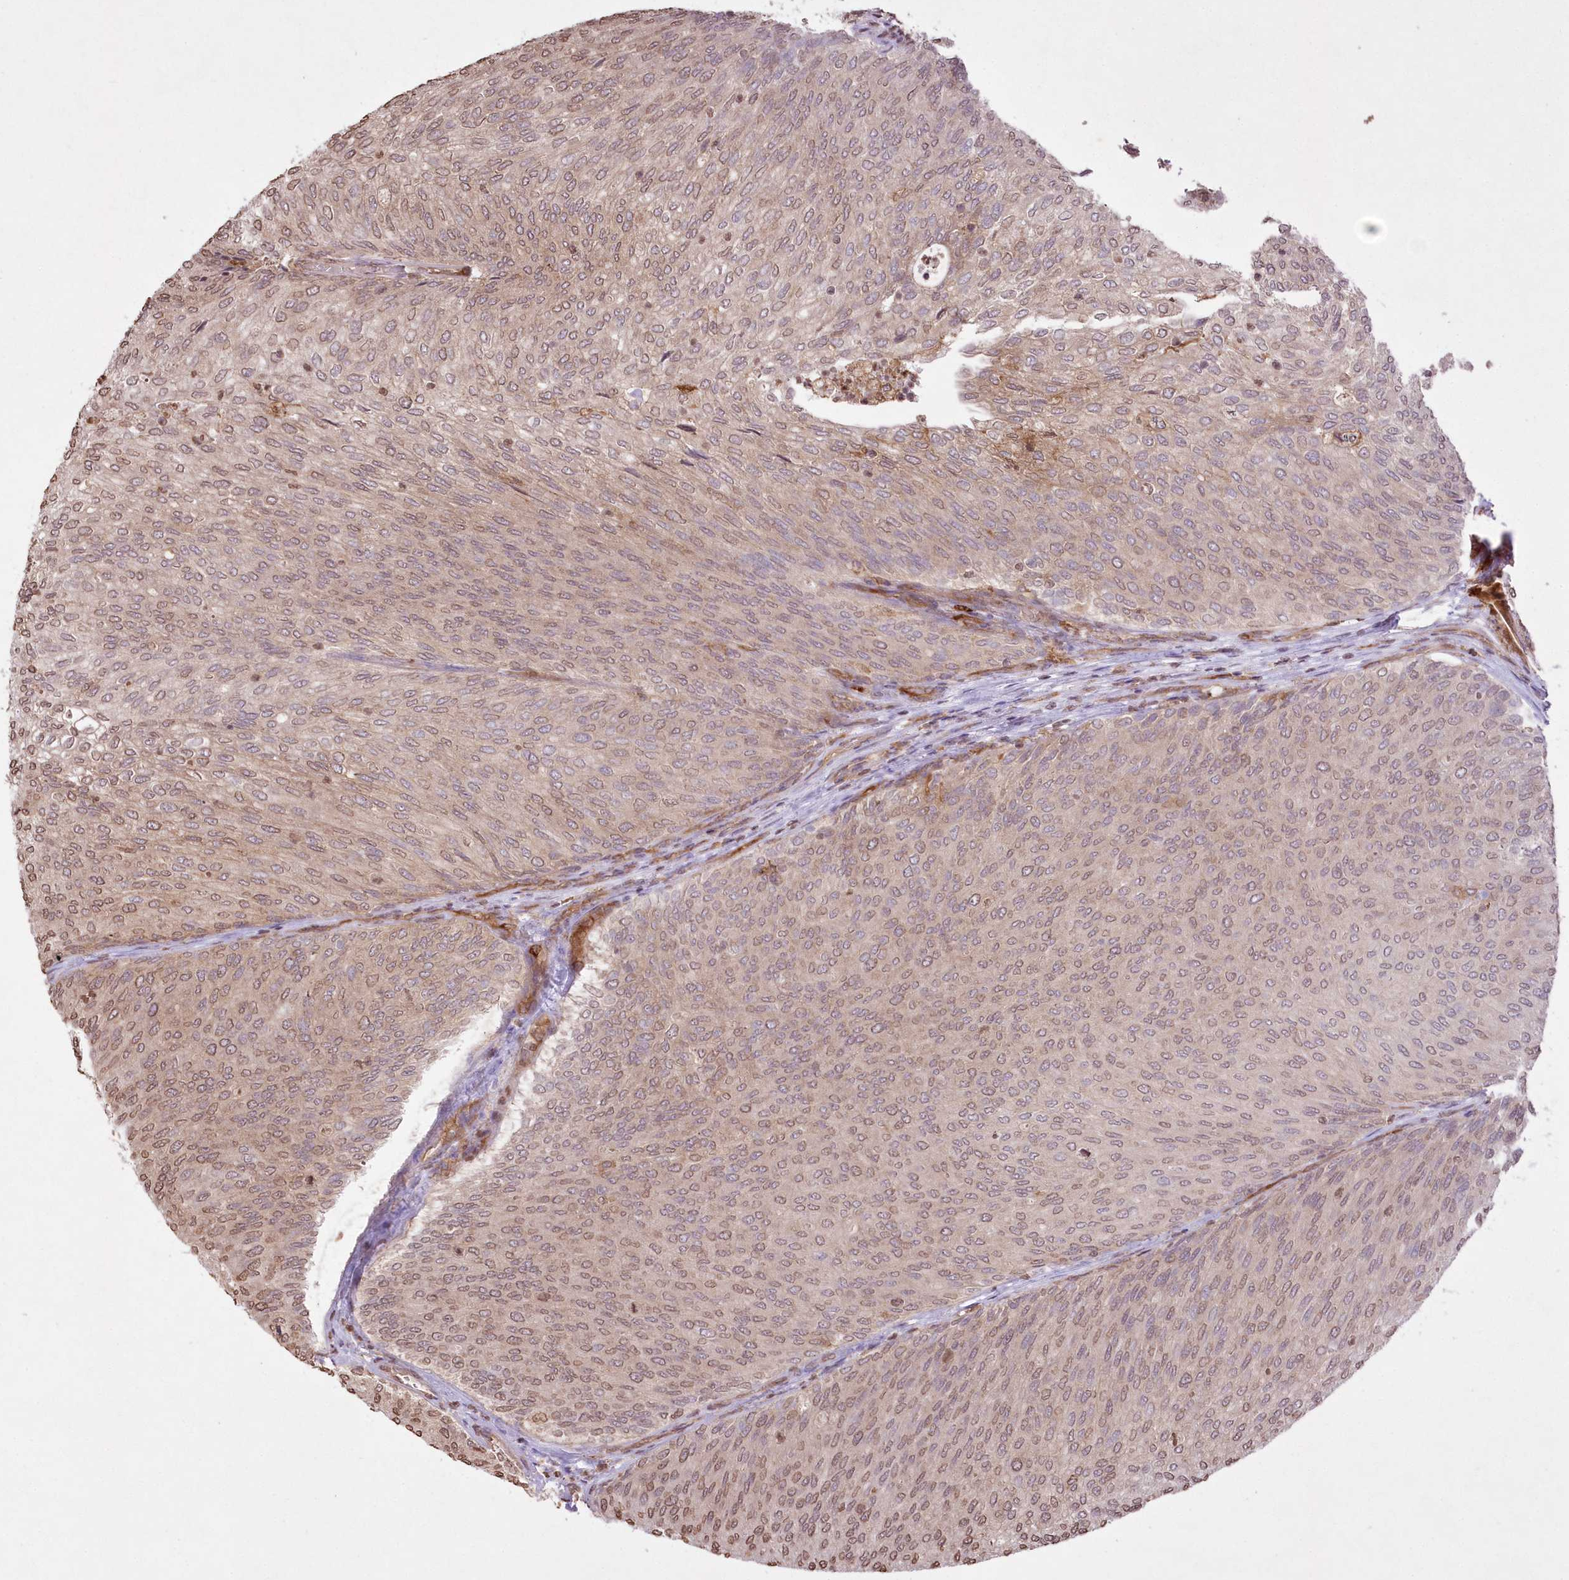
{"staining": {"intensity": "moderate", "quantity": ">75%", "location": "cytoplasmic/membranous,nuclear"}, "tissue": "urothelial cancer", "cell_type": "Tumor cells", "image_type": "cancer", "snomed": [{"axis": "morphology", "description": "Urothelial carcinoma, Low grade"}, {"axis": "topography", "description": "Urinary bladder"}], "caption": "High-power microscopy captured an IHC photomicrograph of low-grade urothelial carcinoma, revealing moderate cytoplasmic/membranous and nuclear positivity in about >75% of tumor cells. The protein is stained brown, and the nuclei are stained in blue (DAB (3,3'-diaminobenzidine) IHC with brightfield microscopy, high magnification).", "gene": "FCHO2", "patient": {"sex": "female", "age": 79}}